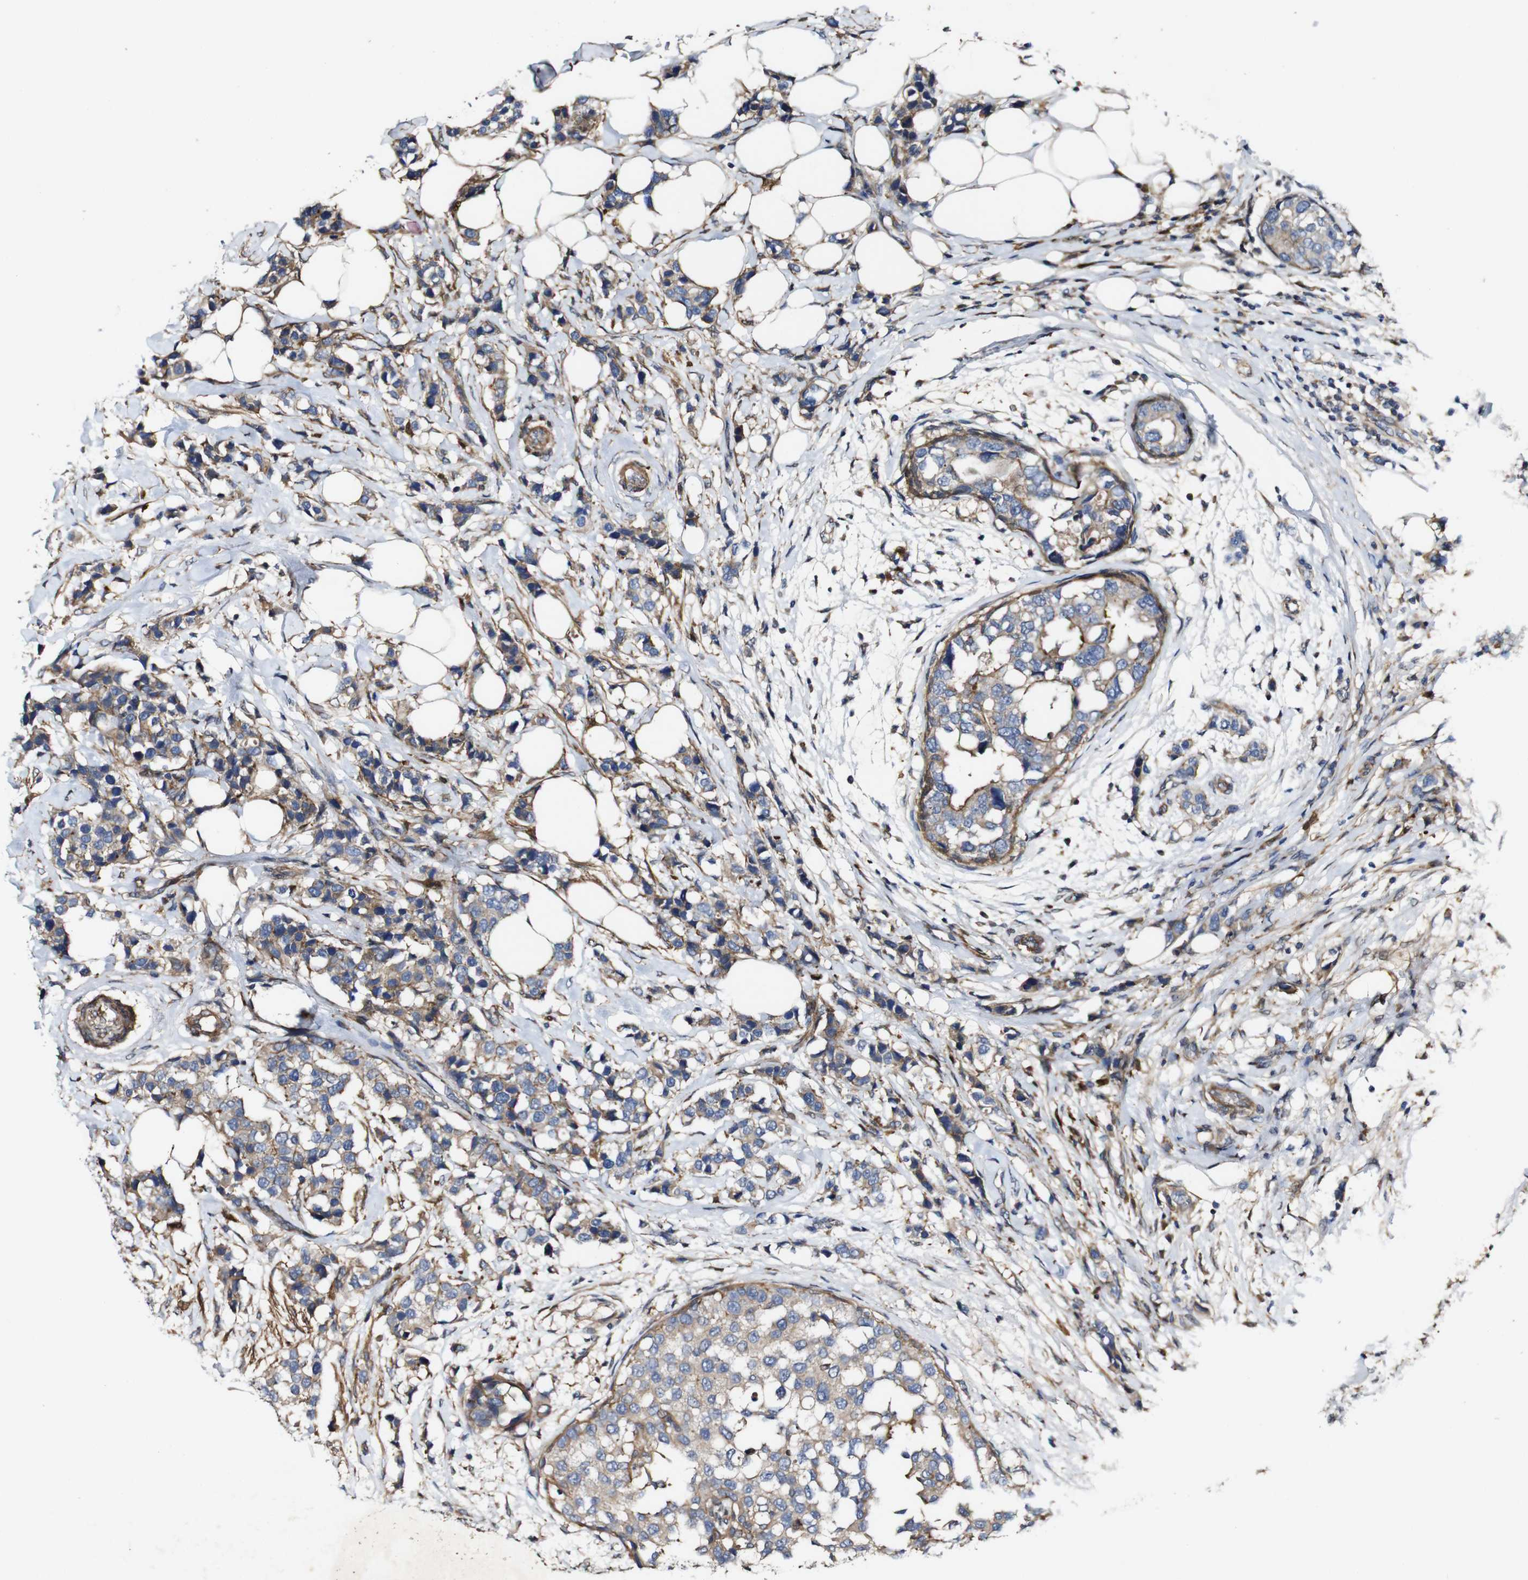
{"staining": {"intensity": "weak", "quantity": ">75%", "location": "cytoplasmic/membranous"}, "tissue": "breast cancer", "cell_type": "Tumor cells", "image_type": "cancer", "snomed": [{"axis": "morphology", "description": "Normal tissue, NOS"}, {"axis": "morphology", "description": "Duct carcinoma"}, {"axis": "topography", "description": "Breast"}], "caption": "About >75% of tumor cells in human breast intraductal carcinoma show weak cytoplasmic/membranous protein staining as visualized by brown immunohistochemical staining.", "gene": "GSDME", "patient": {"sex": "female", "age": 50}}